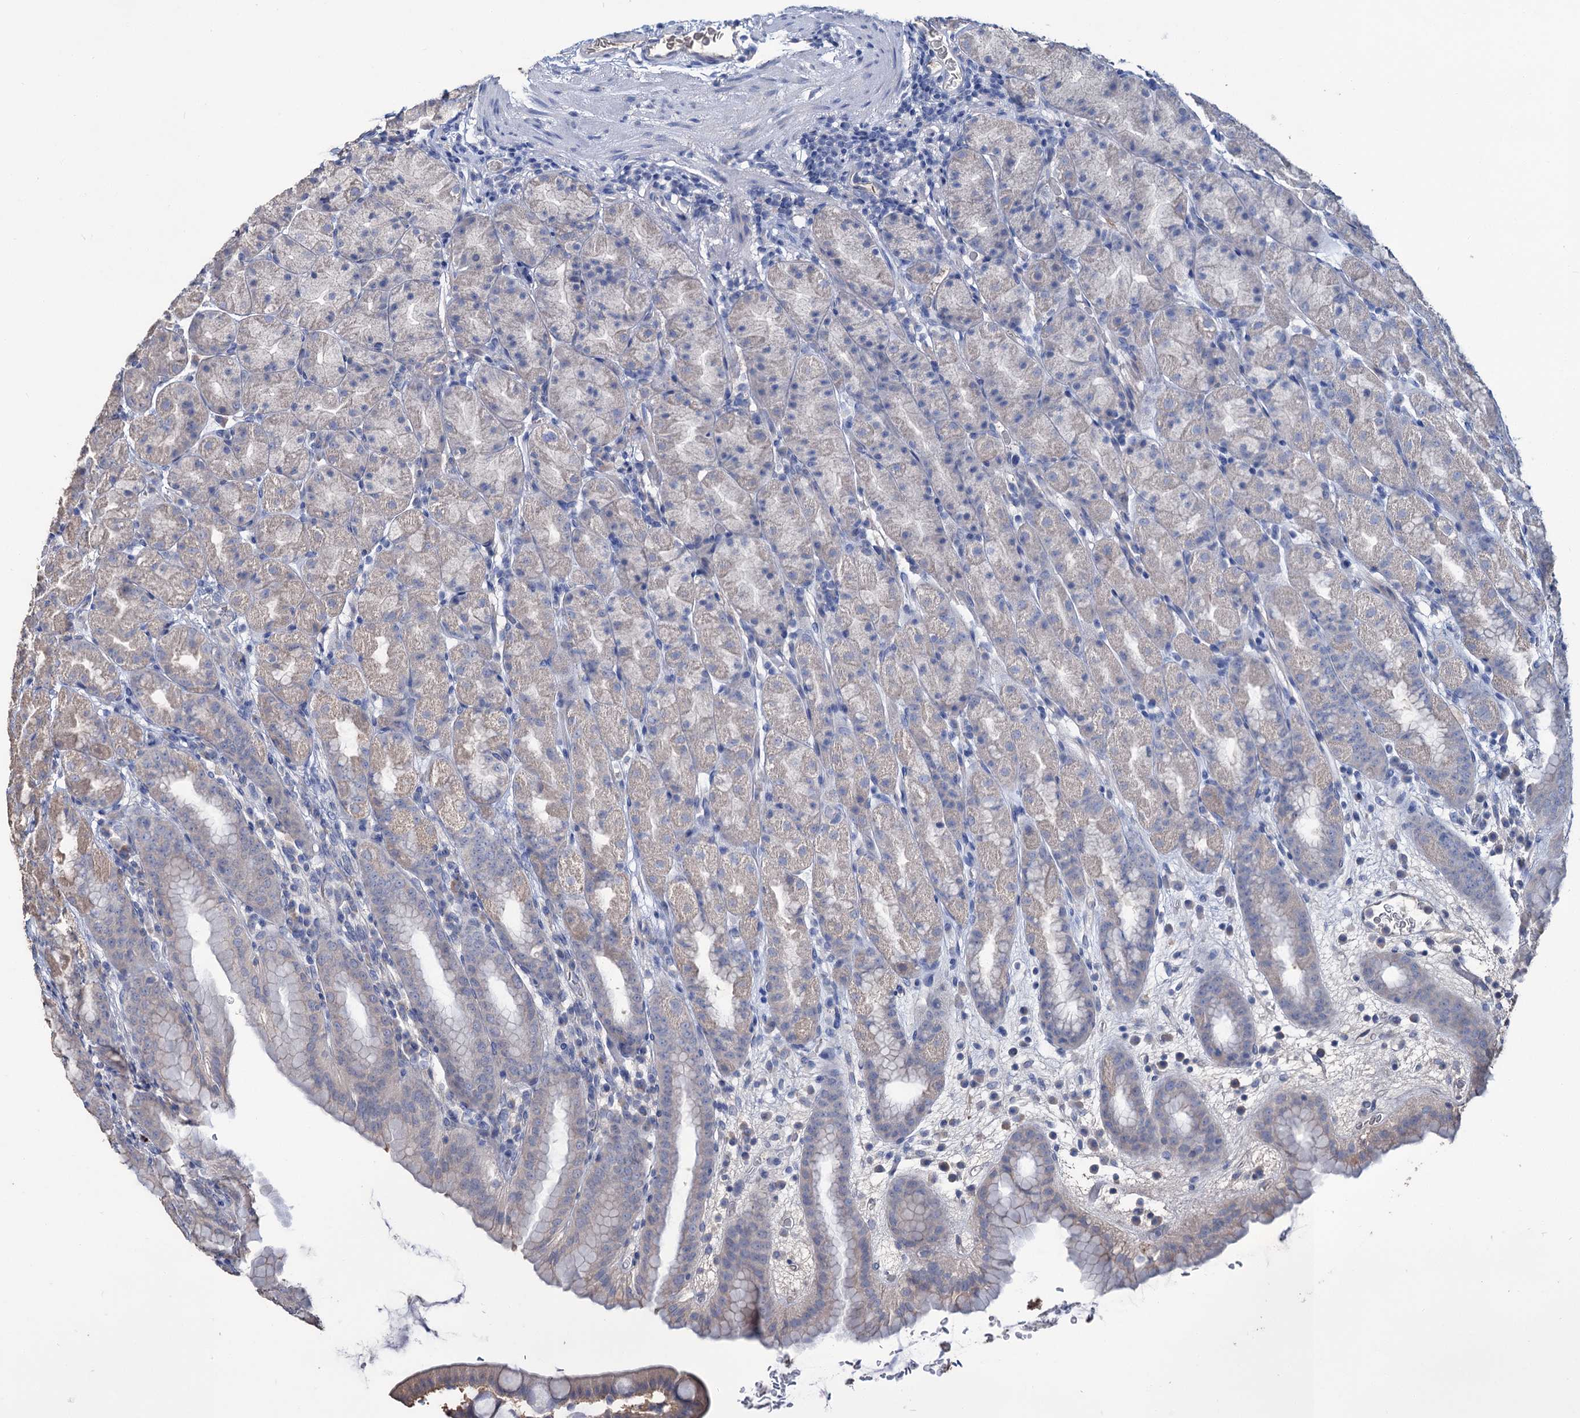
{"staining": {"intensity": "weak", "quantity": "<25%", "location": "cytoplasmic/membranous"}, "tissue": "stomach", "cell_type": "Glandular cells", "image_type": "normal", "snomed": [{"axis": "morphology", "description": "Normal tissue, NOS"}, {"axis": "topography", "description": "Stomach, upper"}], "caption": "The micrograph exhibits no significant expression in glandular cells of stomach. The staining was performed using DAB (3,3'-diaminobenzidine) to visualize the protein expression in brown, while the nuclei were stained in blue with hematoxylin (Magnification: 20x).", "gene": "EPB41L5", "patient": {"sex": "male", "age": 68}}